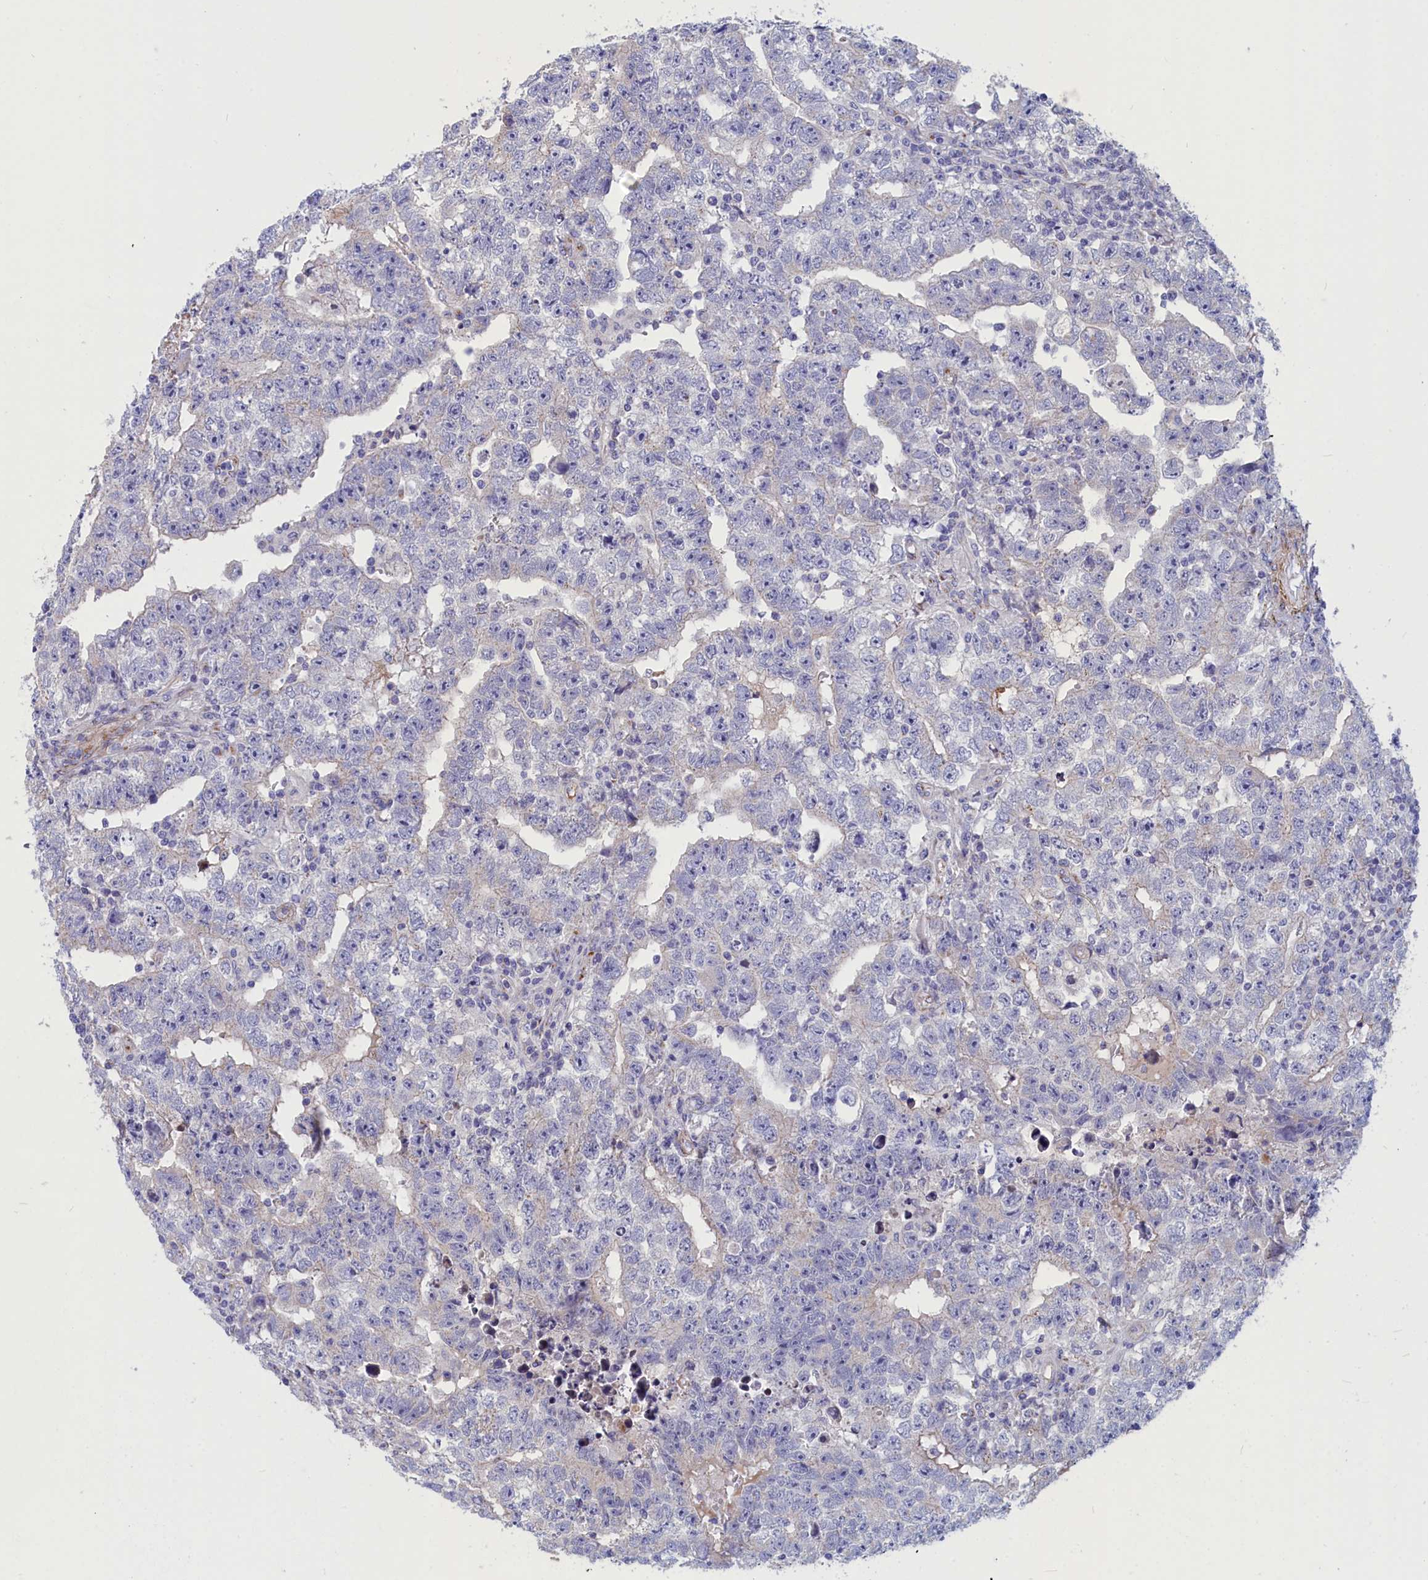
{"staining": {"intensity": "negative", "quantity": "none", "location": "none"}, "tissue": "testis cancer", "cell_type": "Tumor cells", "image_type": "cancer", "snomed": [{"axis": "morphology", "description": "Carcinoma, Embryonal, NOS"}, {"axis": "topography", "description": "Testis"}], "caption": "Protein analysis of testis cancer shows no significant staining in tumor cells. The staining was performed using DAB (3,3'-diaminobenzidine) to visualize the protein expression in brown, while the nuclei were stained in blue with hematoxylin (Magnification: 20x).", "gene": "TUBGCP4", "patient": {"sex": "male", "age": 25}}